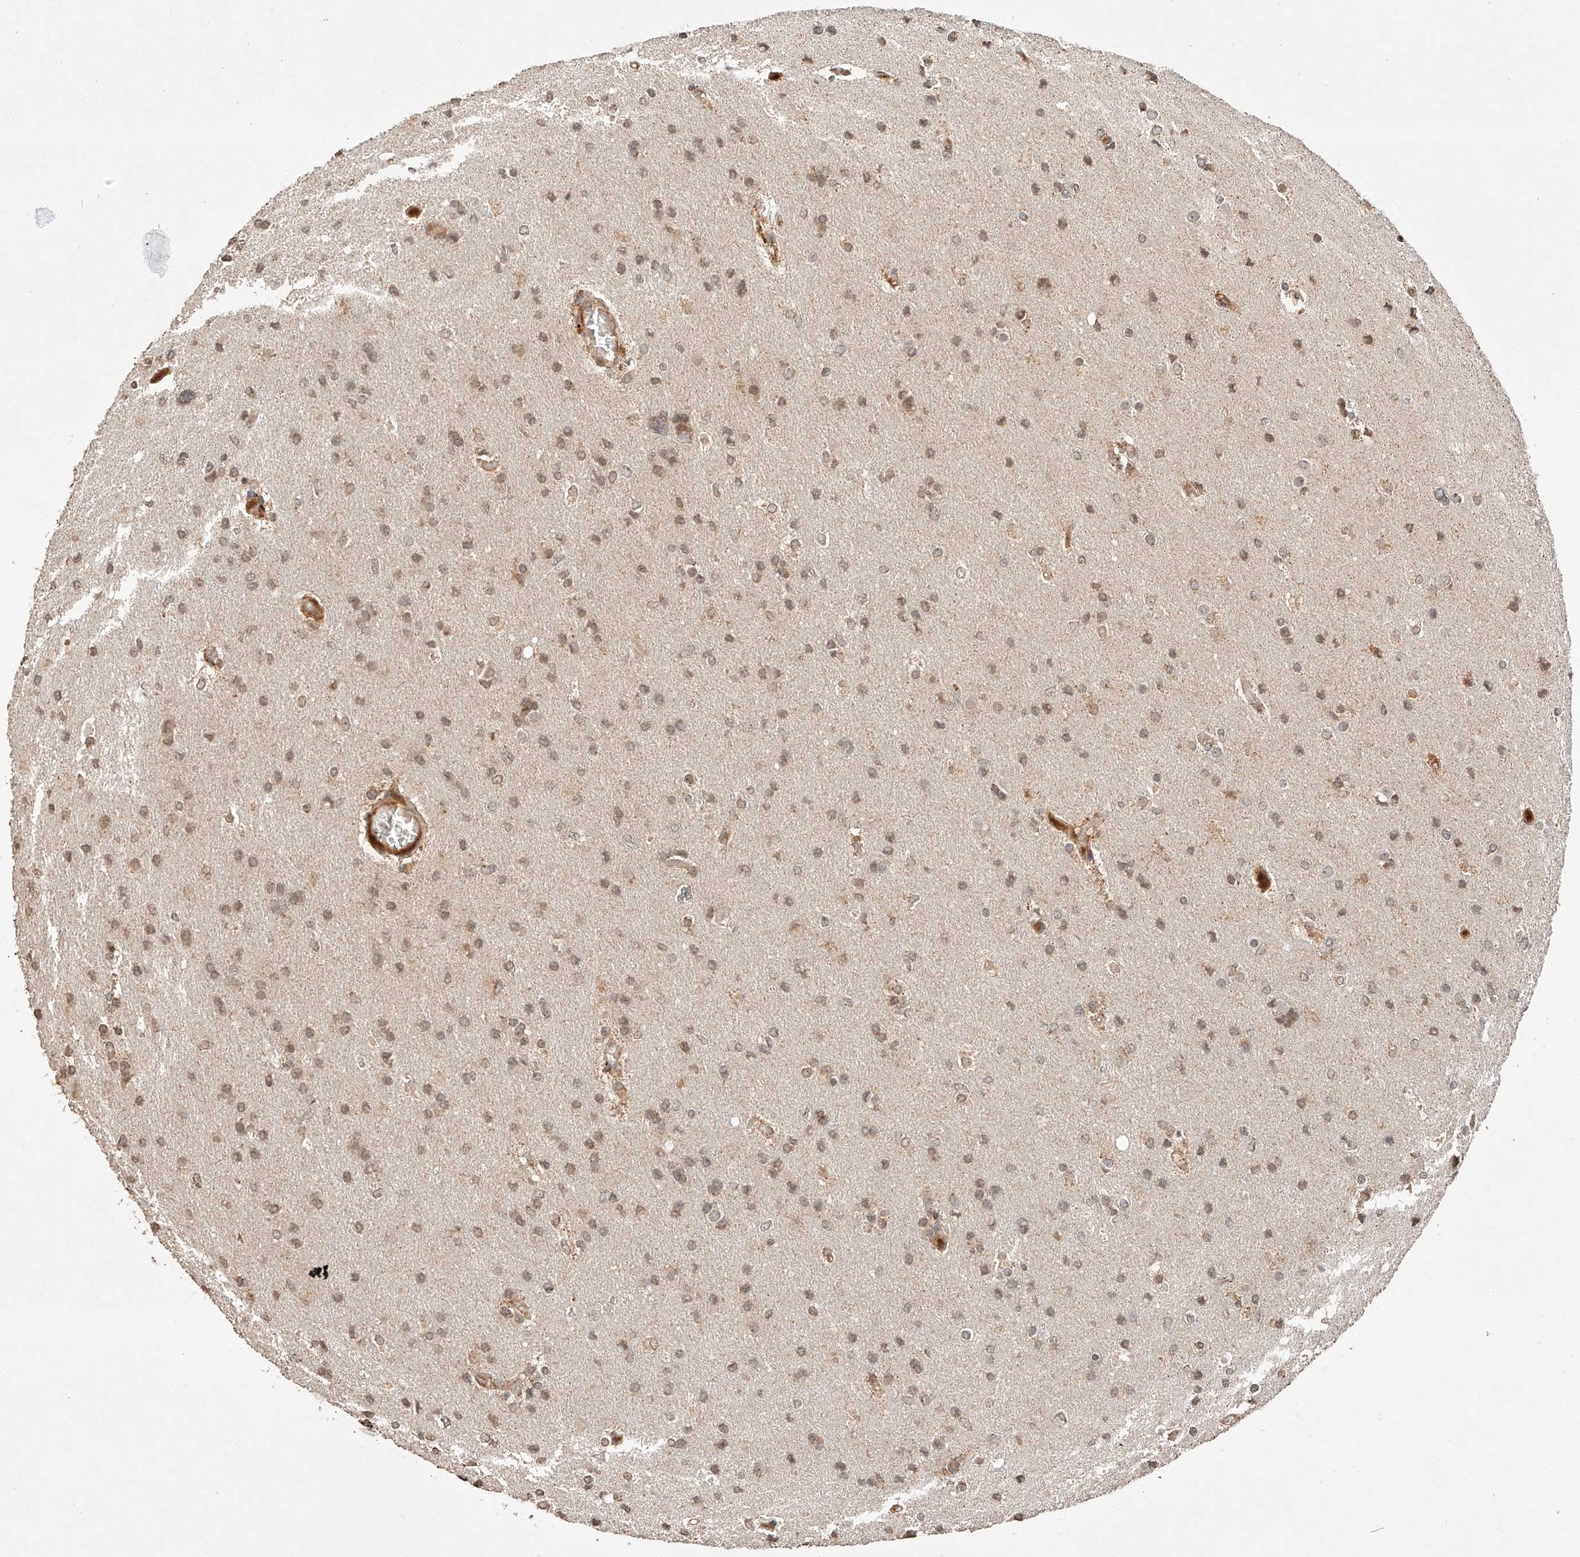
{"staining": {"intensity": "weak", "quantity": "25%-75%", "location": "cytoplasmic/membranous"}, "tissue": "glioma", "cell_type": "Tumor cells", "image_type": "cancer", "snomed": [{"axis": "morphology", "description": "Glioma, malignant, High grade"}, {"axis": "topography", "description": "Cerebral cortex"}], "caption": "The photomicrograph demonstrates a brown stain indicating the presence of a protein in the cytoplasmic/membranous of tumor cells in glioma.", "gene": "ARHGAP33", "patient": {"sex": "female", "age": 36}}